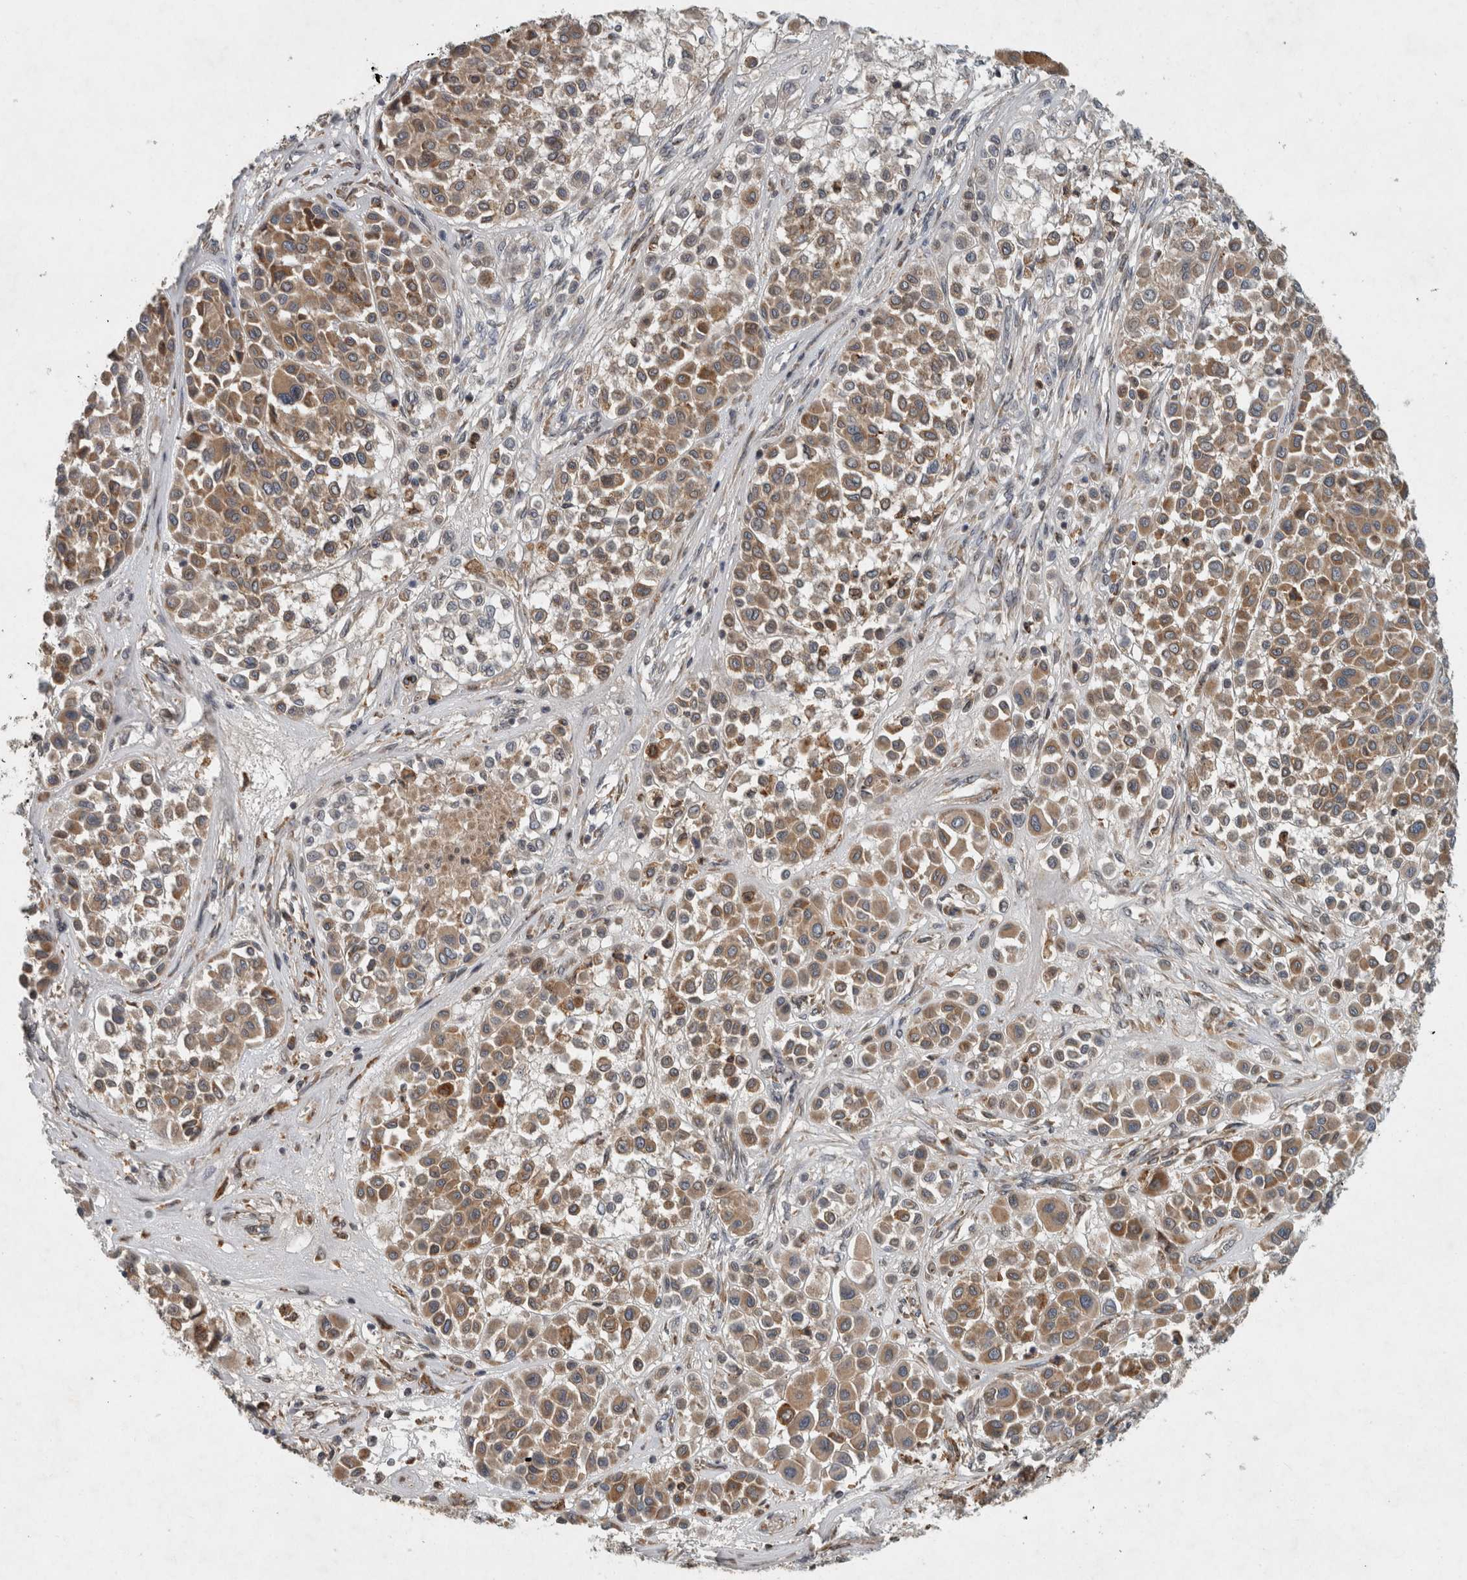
{"staining": {"intensity": "moderate", "quantity": ">75%", "location": "cytoplasmic/membranous"}, "tissue": "melanoma", "cell_type": "Tumor cells", "image_type": "cancer", "snomed": [{"axis": "morphology", "description": "Malignant melanoma, Metastatic site"}, {"axis": "topography", "description": "Soft tissue"}], "caption": "Immunohistochemical staining of human melanoma exhibits medium levels of moderate cytoplasmic/membranous positivity in about >75% of tumor cells.", "gene": "GPR137B", "patient": {"sex": "male", "age": 41}}